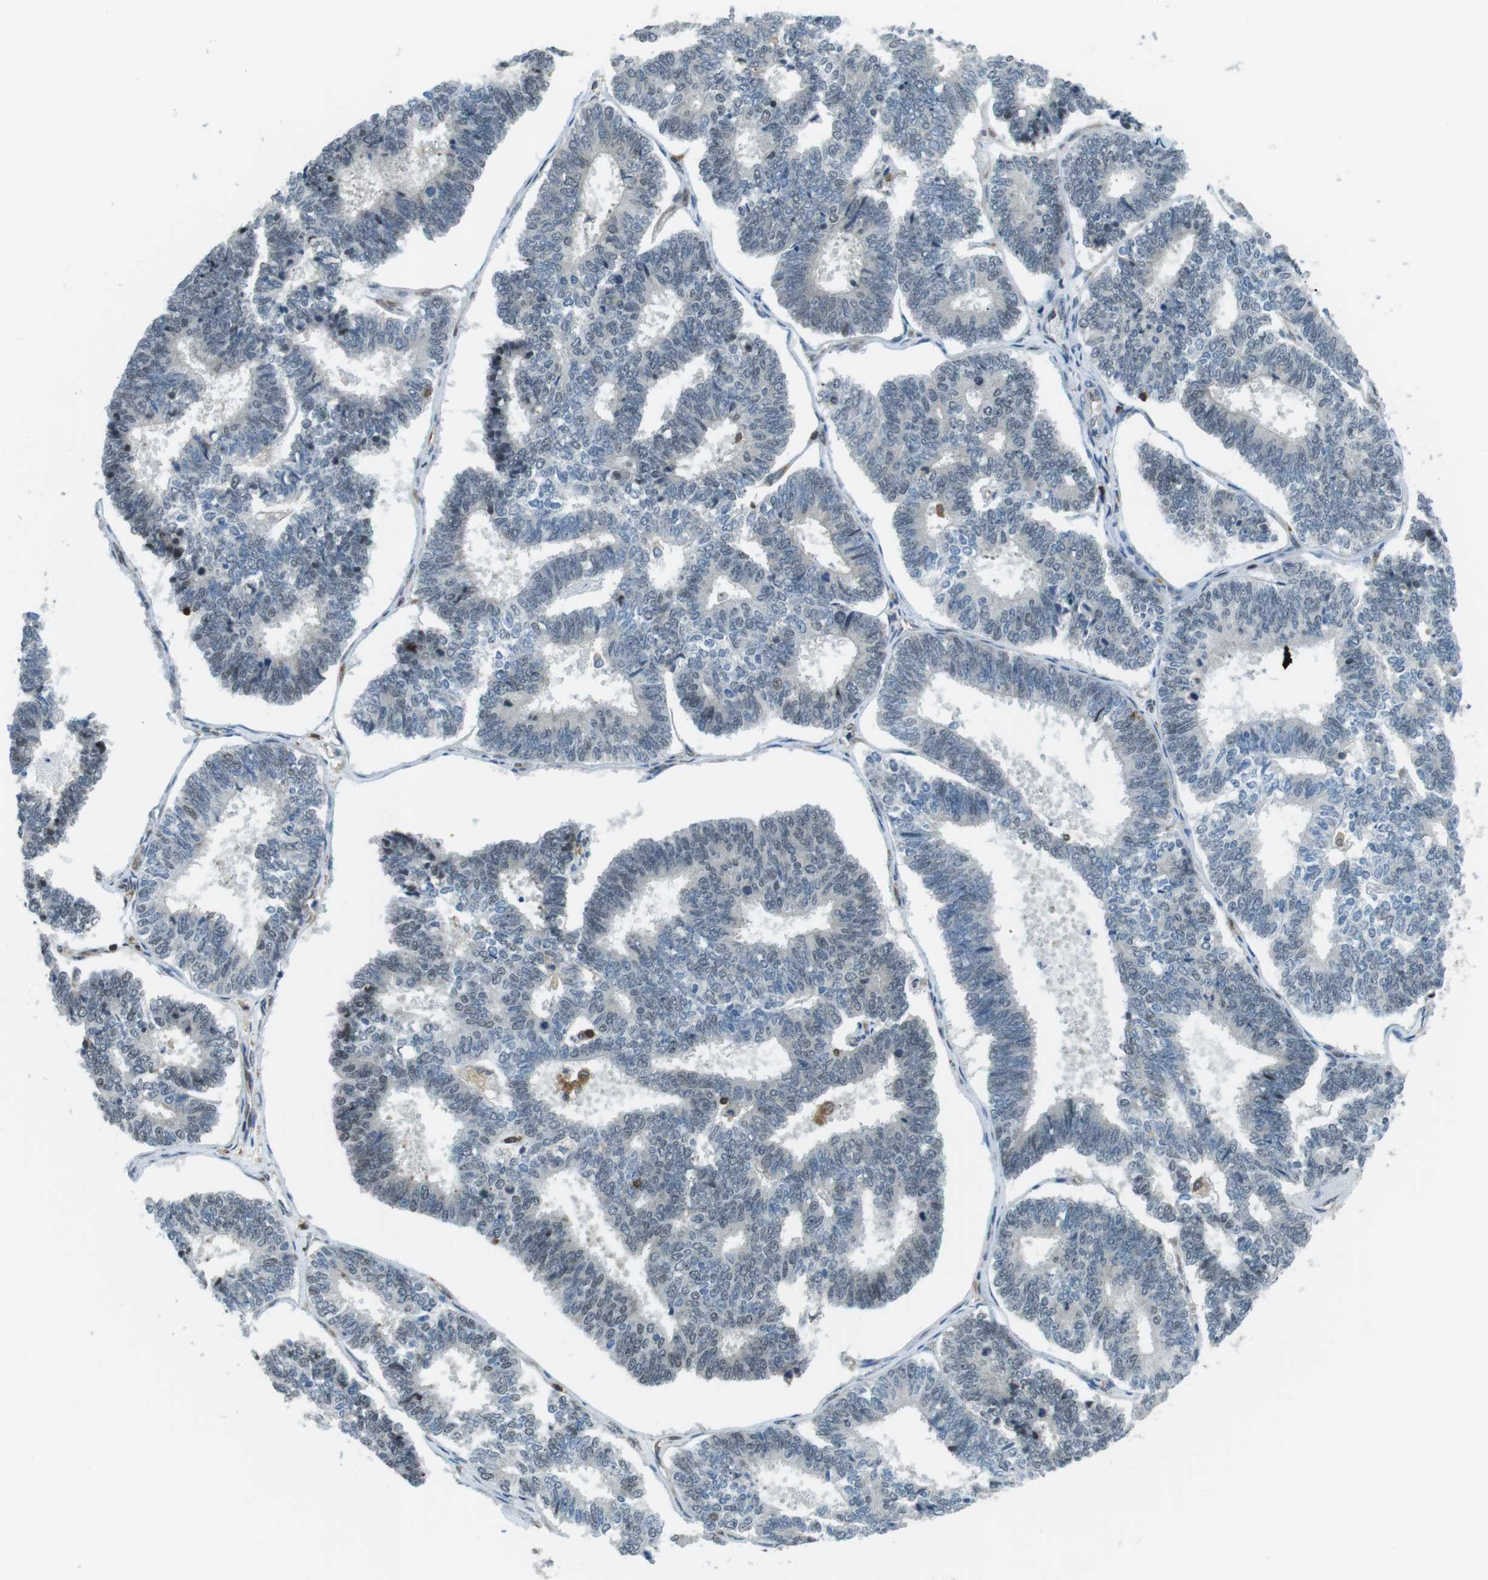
{"staining": {"intensity": "weak", "quantity": "<25%", "location": "nuclear"}, "tissue": "endometrial cancer", "cell_type": "Tumor cells", "image_type": "cancer", "snomed": [{"axis": "morphology", "description": "Adenocarcinoma, NOS"}, {"axis": "topography", "description": "Endometrium"}], "caption": "There is no significant positivity in tumor cells of endometrial adenocarcinoma.", "gene": "STK10", "patient": {"sex": "female", "age": 70}}